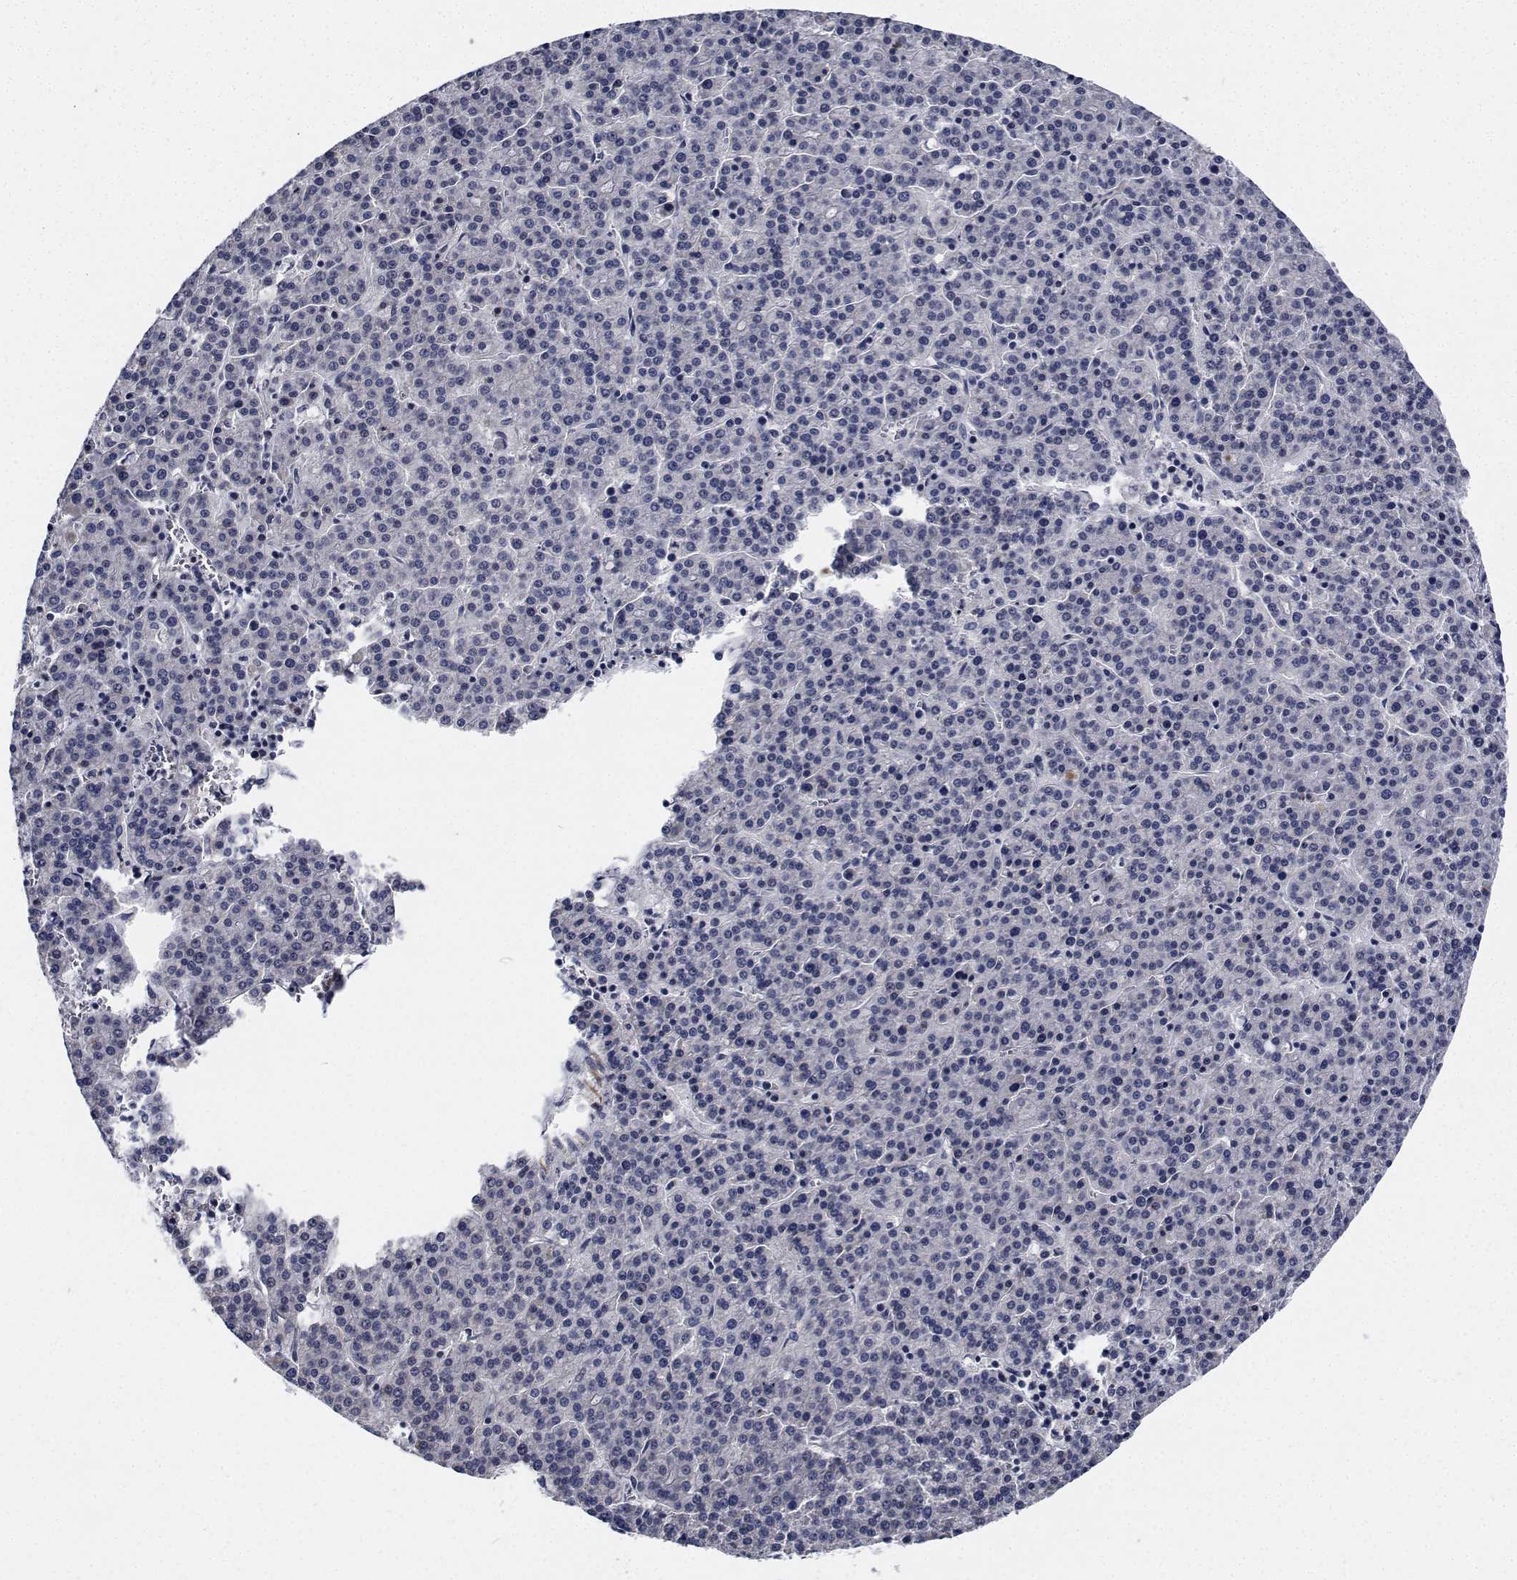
{"staining": {"intensity": "negative", "quantity": "none", "location": "none"}, "tissue": "liver cancer", "cell_type": "Tumor cells", "image_type": "cancer", "snomed": [{"axis": "morphology", "description": "Carcinoma, Hepatocellular, NOS"}, {"axis": "topography", "description": "Liver"}], "caption": "Immunohistochemistry (IHC) of liver cancer (hepatocellular carcinoma) shows no expression in tumor cells.", "gene": "TTBK1", "patient": {"sex": "female", "age": 58}}